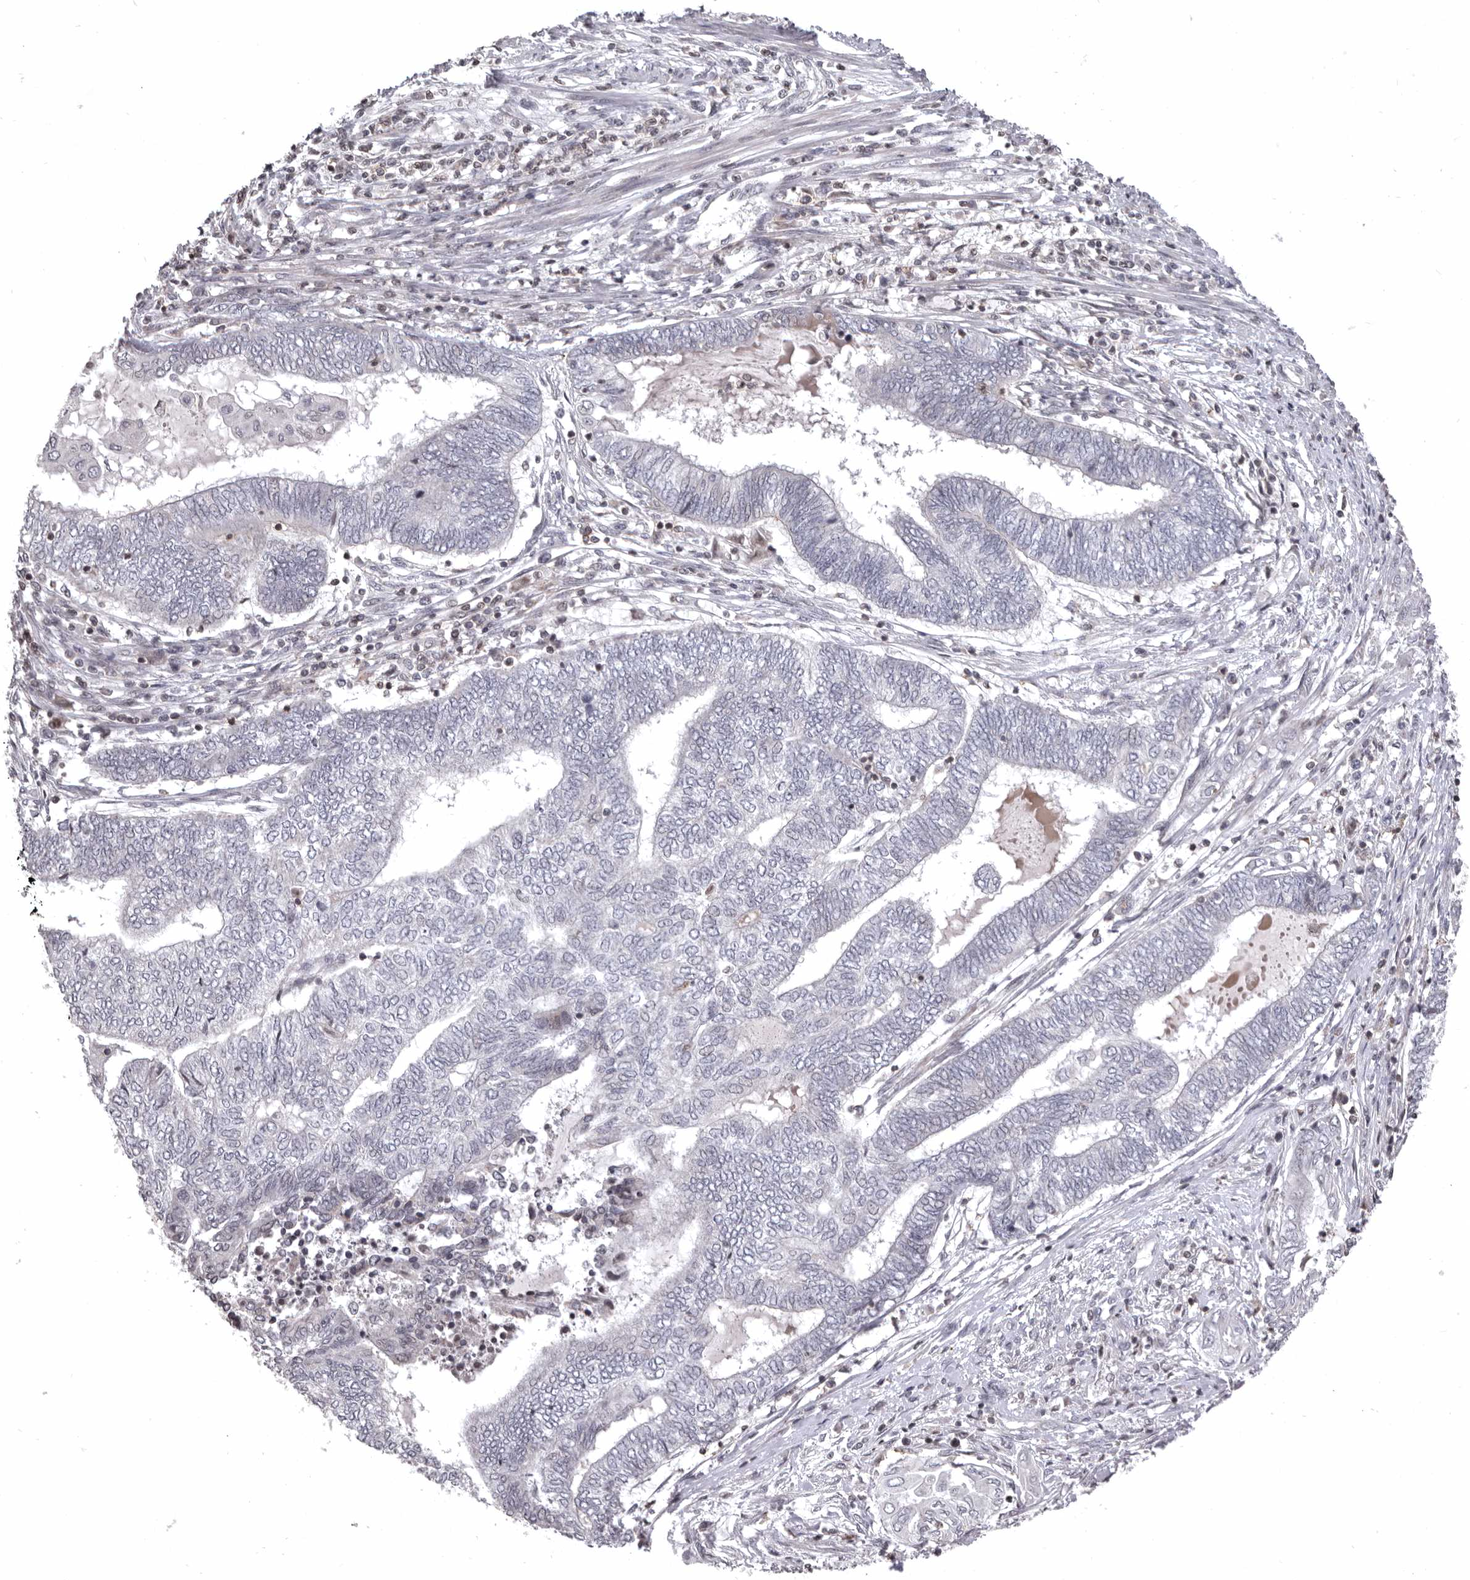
{"staining": {"intensity": "negative", "quantity": "none", "location": "none"}, "tissue": "endometrial cancer", "cell_type": "Tumor cells", "image_type": "cancer", "snomed": [{"axis": "morphology", "description": "Adenocarcinoma, NOS"}, {"axis": "topography", "description": "Uterus"}, {"axis": "topography", "description": "Endometrium"}], "caption": "There is no significant staining in tumor cells of endometrial cancer (adenocarcinoma).", "gene": "AZIN1", "patient": {"sex": "female", "age": 70}}